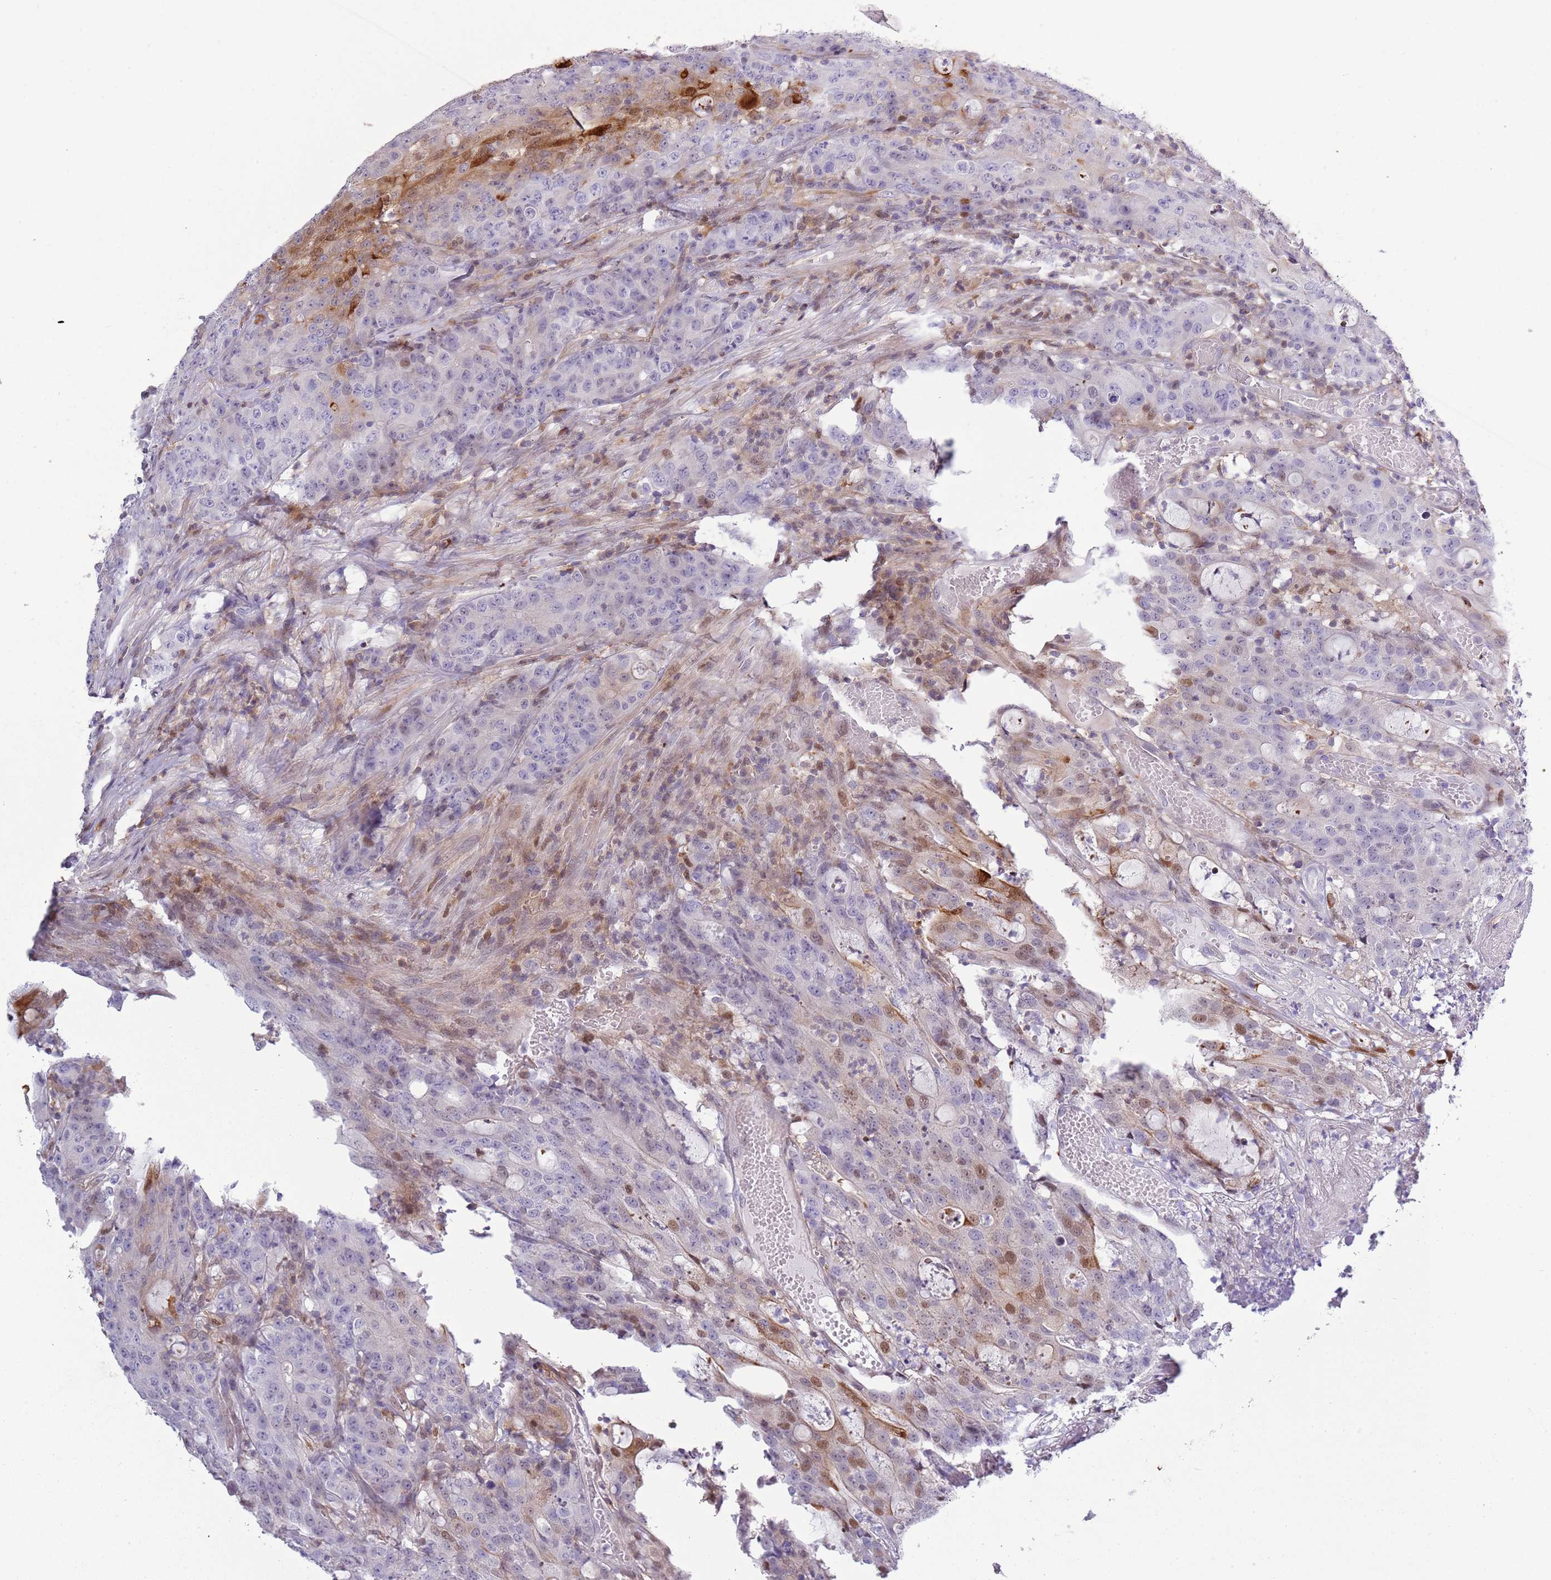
{"staining": {"intensity": "moderate", "quantity": "<25%", "location": "cytoplasmic/membranous,nuclear"}, "tissue": "colorectal cancer", "cell_type": "Tumor cells", "image_type": "cancer", "snomed": [{"axis": "morphology", "description": "Adenocarcinoma, NOS"}, {"axis": "topography", "description": "Colon"}], "caption": "This is an image of immunohistochemistry (IHC) staining of adenocarcinoma (colorectal), which shows moderate expression in the cytoplasmic/membranous and nuclear of tumor cells.", "gene": "NBPF6", "patient": {"sex": "male", "age": 83}}